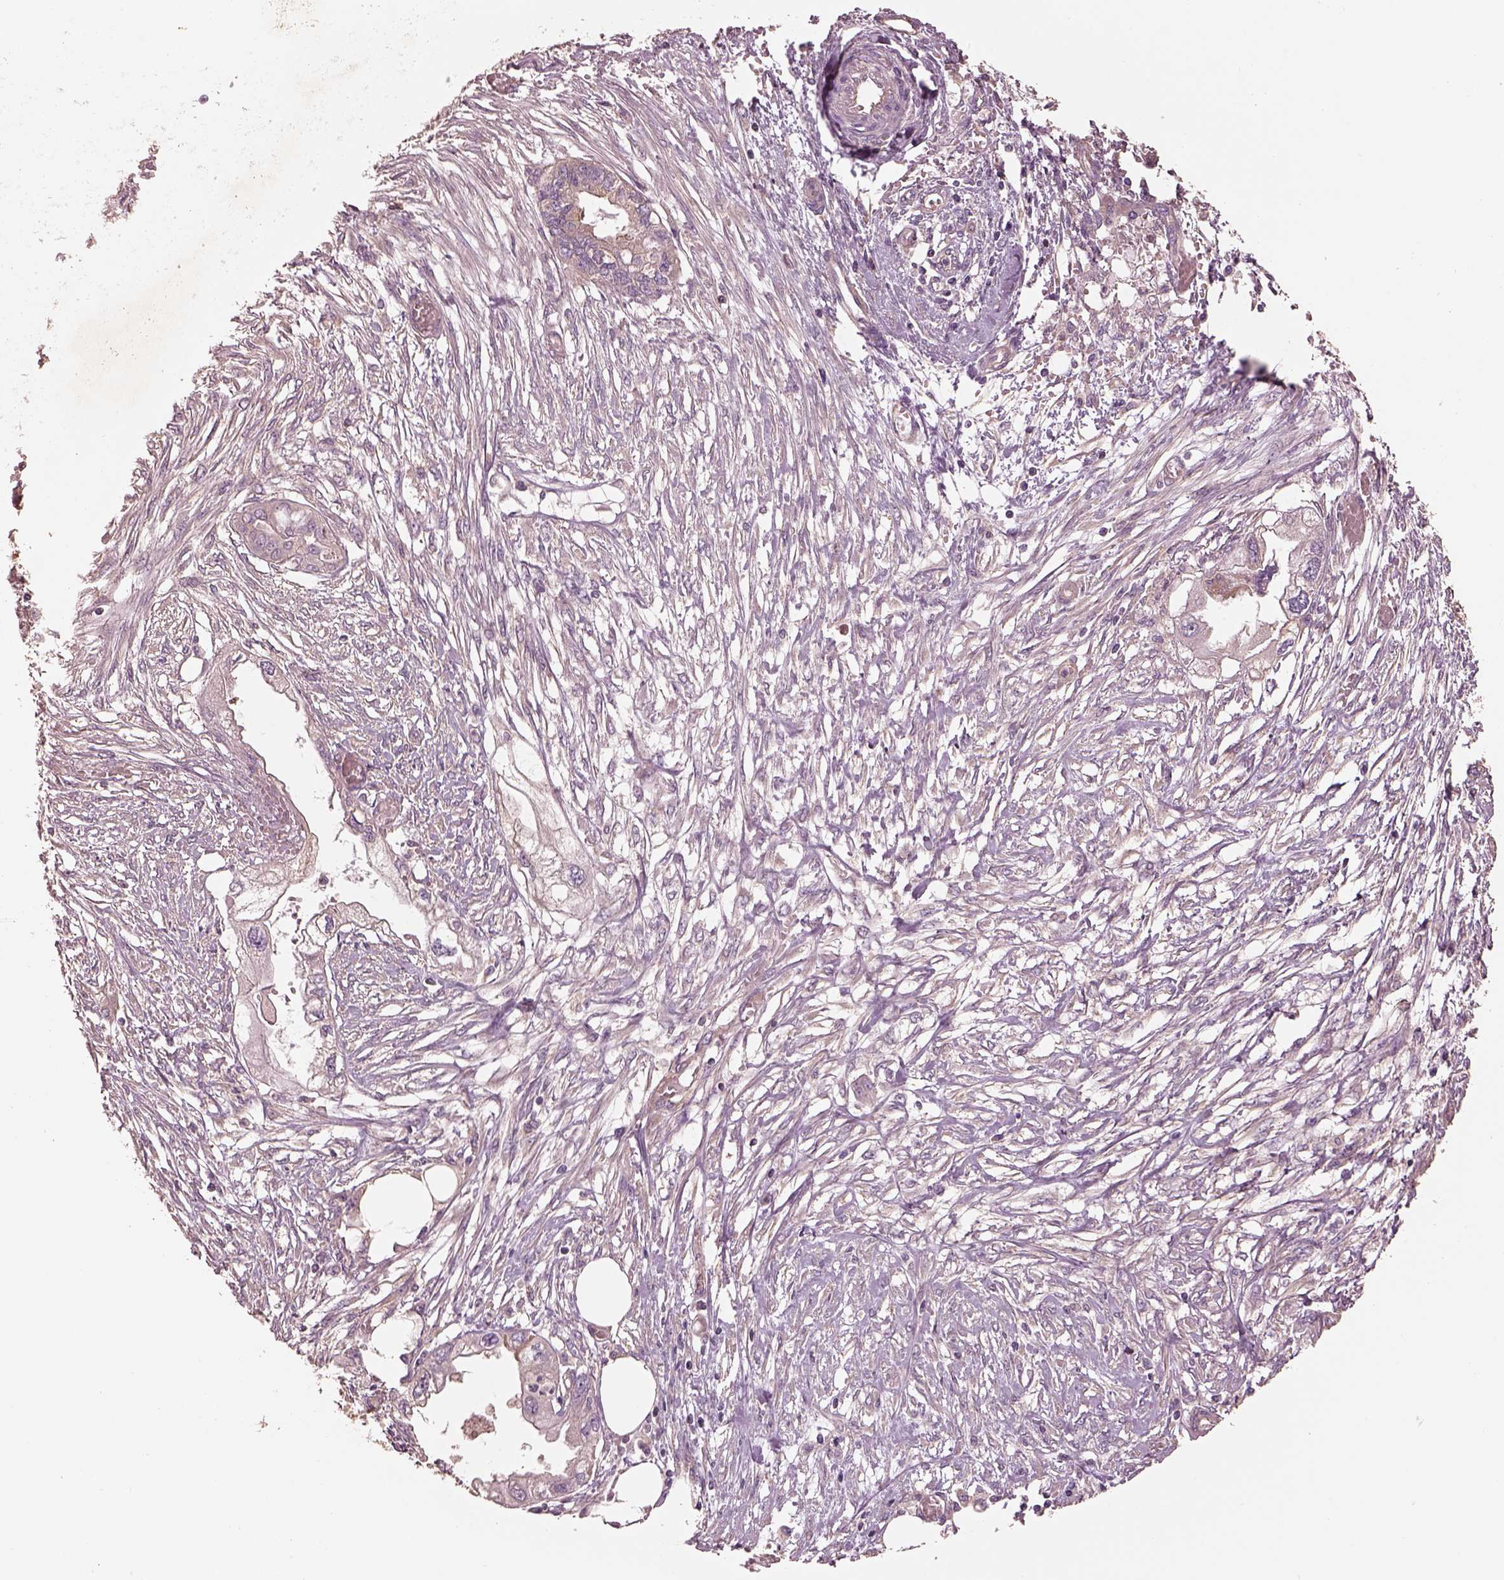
{"staining": {"intensity": "moderate", "quantity": "25%-75%", "location": "cytoplasmic/membranous"}, "tissue": "endometrial cancer", "cell_type": "Tumor cells", "image_type": "cancer", "snomed": [{"axis": "morphology", "description": "Adenocarcinoma, NOS"}, {"axis": "morphology", "description": "Adenocarcinoma, metastatic, NOS"}, {"axis": "topography", "description": "Adipose tissue"}, {"axis": "topography", "description": "Endometrium"}], "caption": "Immunohistochemical staining of human endometrial cancer (adenocarcinoma) displays medium levels of moderate cytoplasmic/membranous protein expression in about 25%-75% of tumor cells. (IHC, brightfield microscopy, high magnification).", "gene": "CAD", "patient": {"sex": "female", "age": 67}}